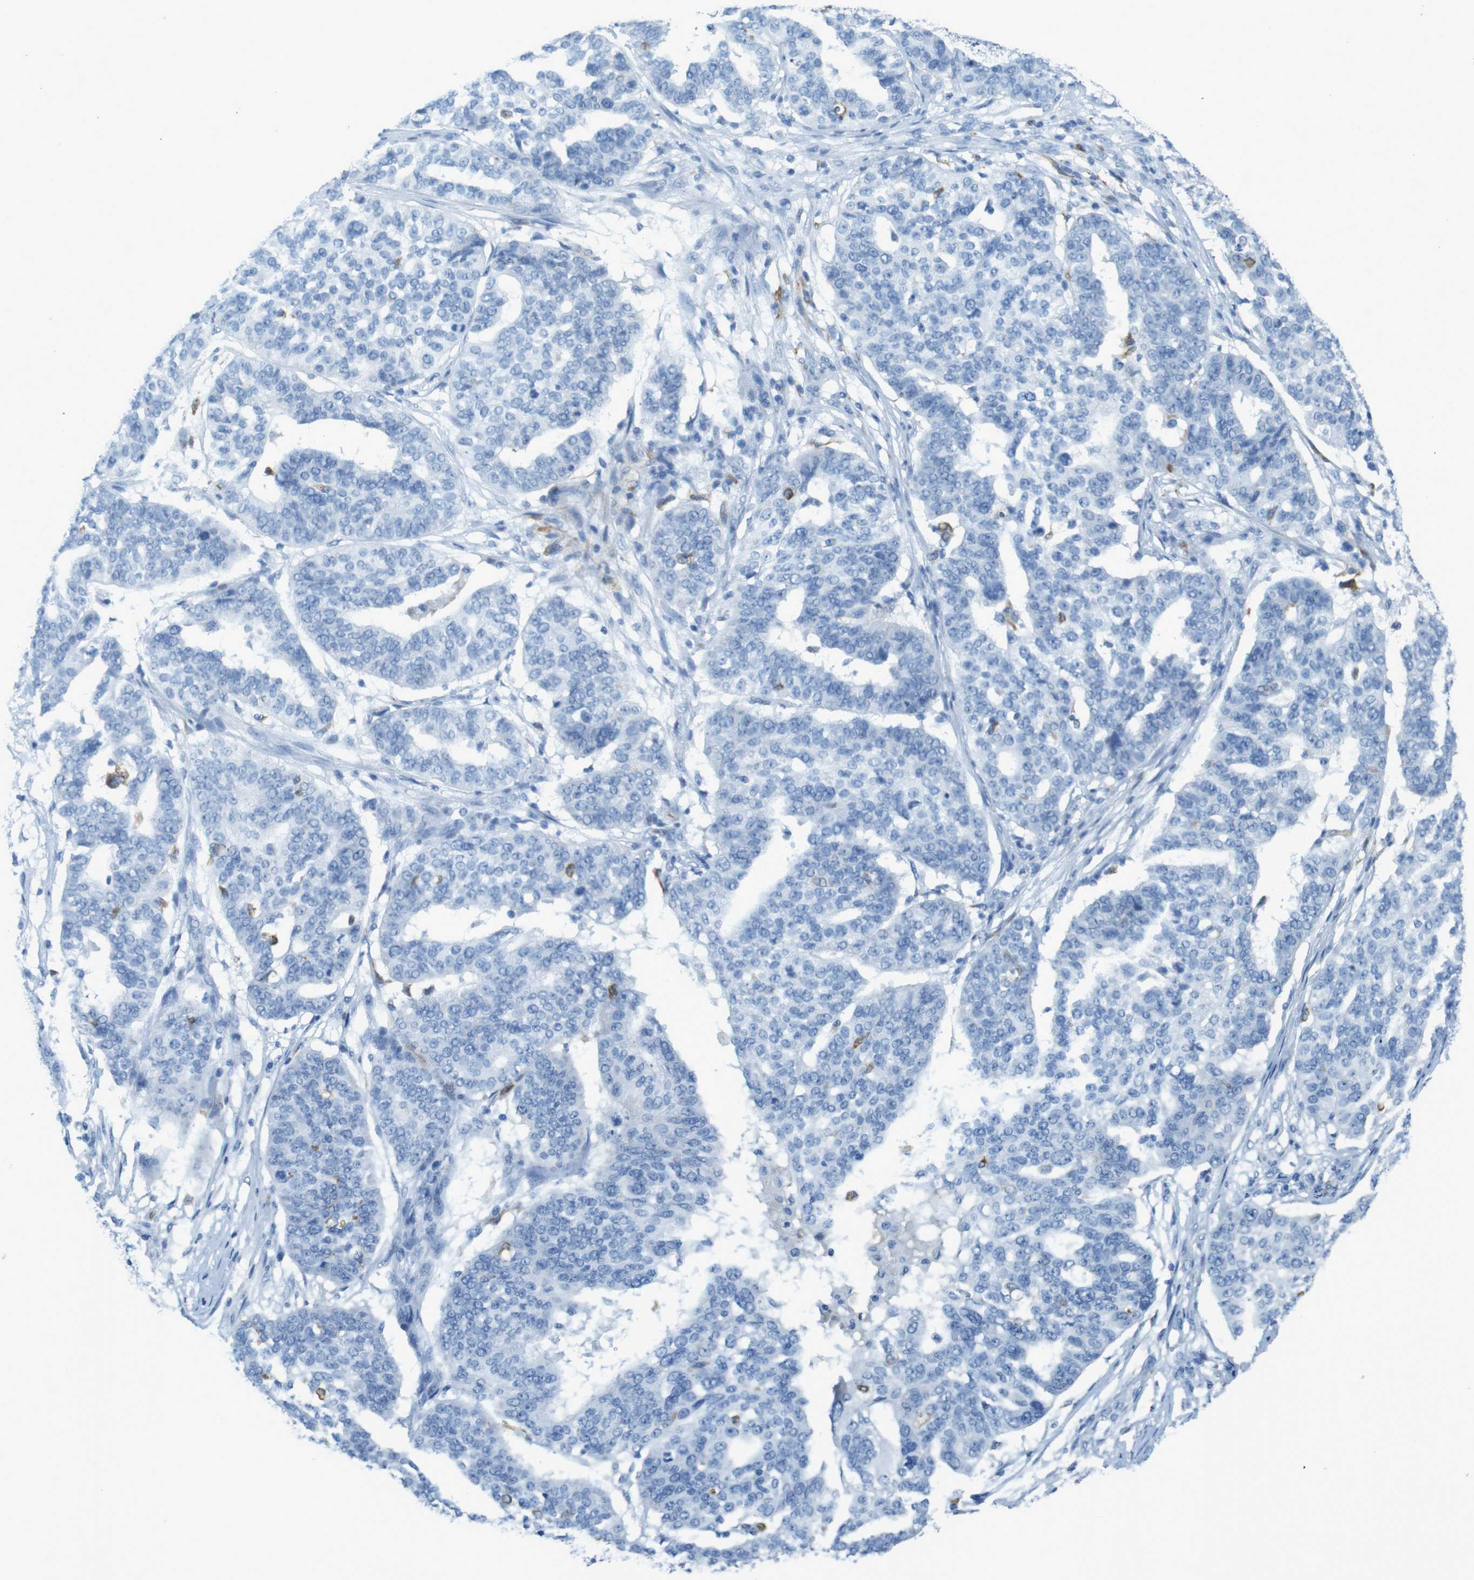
{"staining": {"intensity": "negative", "quantity": "none", "location": "none"}, "tissue": "ovarian cancer", "cell_type": "Tumor cells", "image_type": "cancer", "snomed": [{"axis": "morphology", "description": "Cystadenocarcinoma, serous, NOS"}, {"axis": "topography", "description": "Ovary"}], "caption": "IHC micrograph of ovarian serous cystadenocarcinoma stained for a protein (brown), which demonstrates no expression in tumor cells.", "gene": "CD320", "patient": {"sex": "female", "age": 59}}